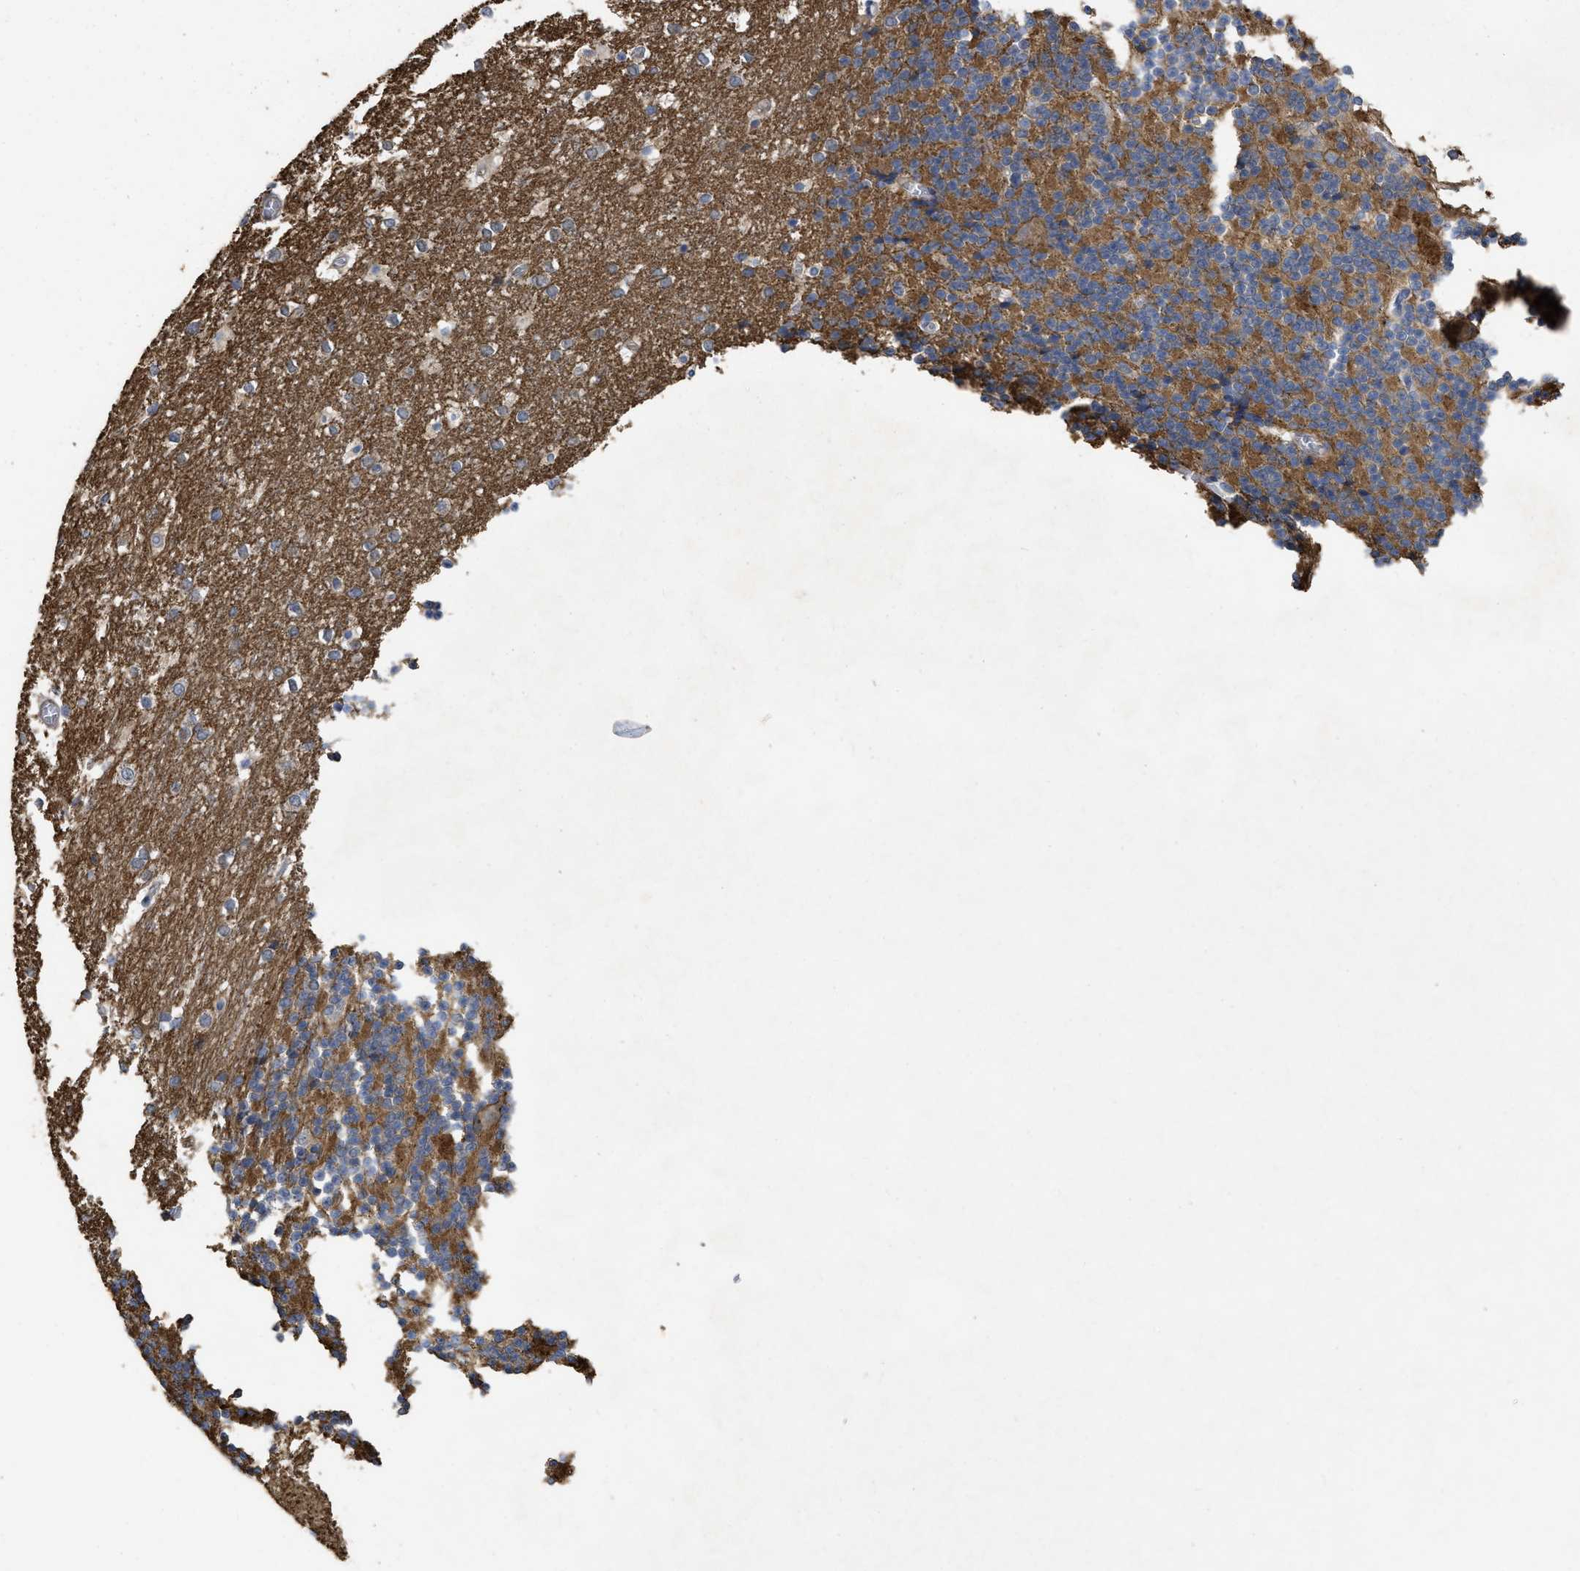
{"staining": {"intensity": "moderate", "quantity": "25%-75%", "location": "cytoplasmic/membranous"}, "tissue": "cerebellum", "cell_type": "Cells in granular layer", "image_type": "normal", "snomed": [{"axis": "morphology", "description": "Normal tissue, NOS"}, {"axis": "topography", "description": "Cerebellum"}], "caption": "Protein staining of normal cerebellum shows moderate cytoplasmic/membranous expression in approximately 25%-75% of cells in granular layer.", "gene": "CDPF1", "patient": {"sex": "female", "age": 19}}